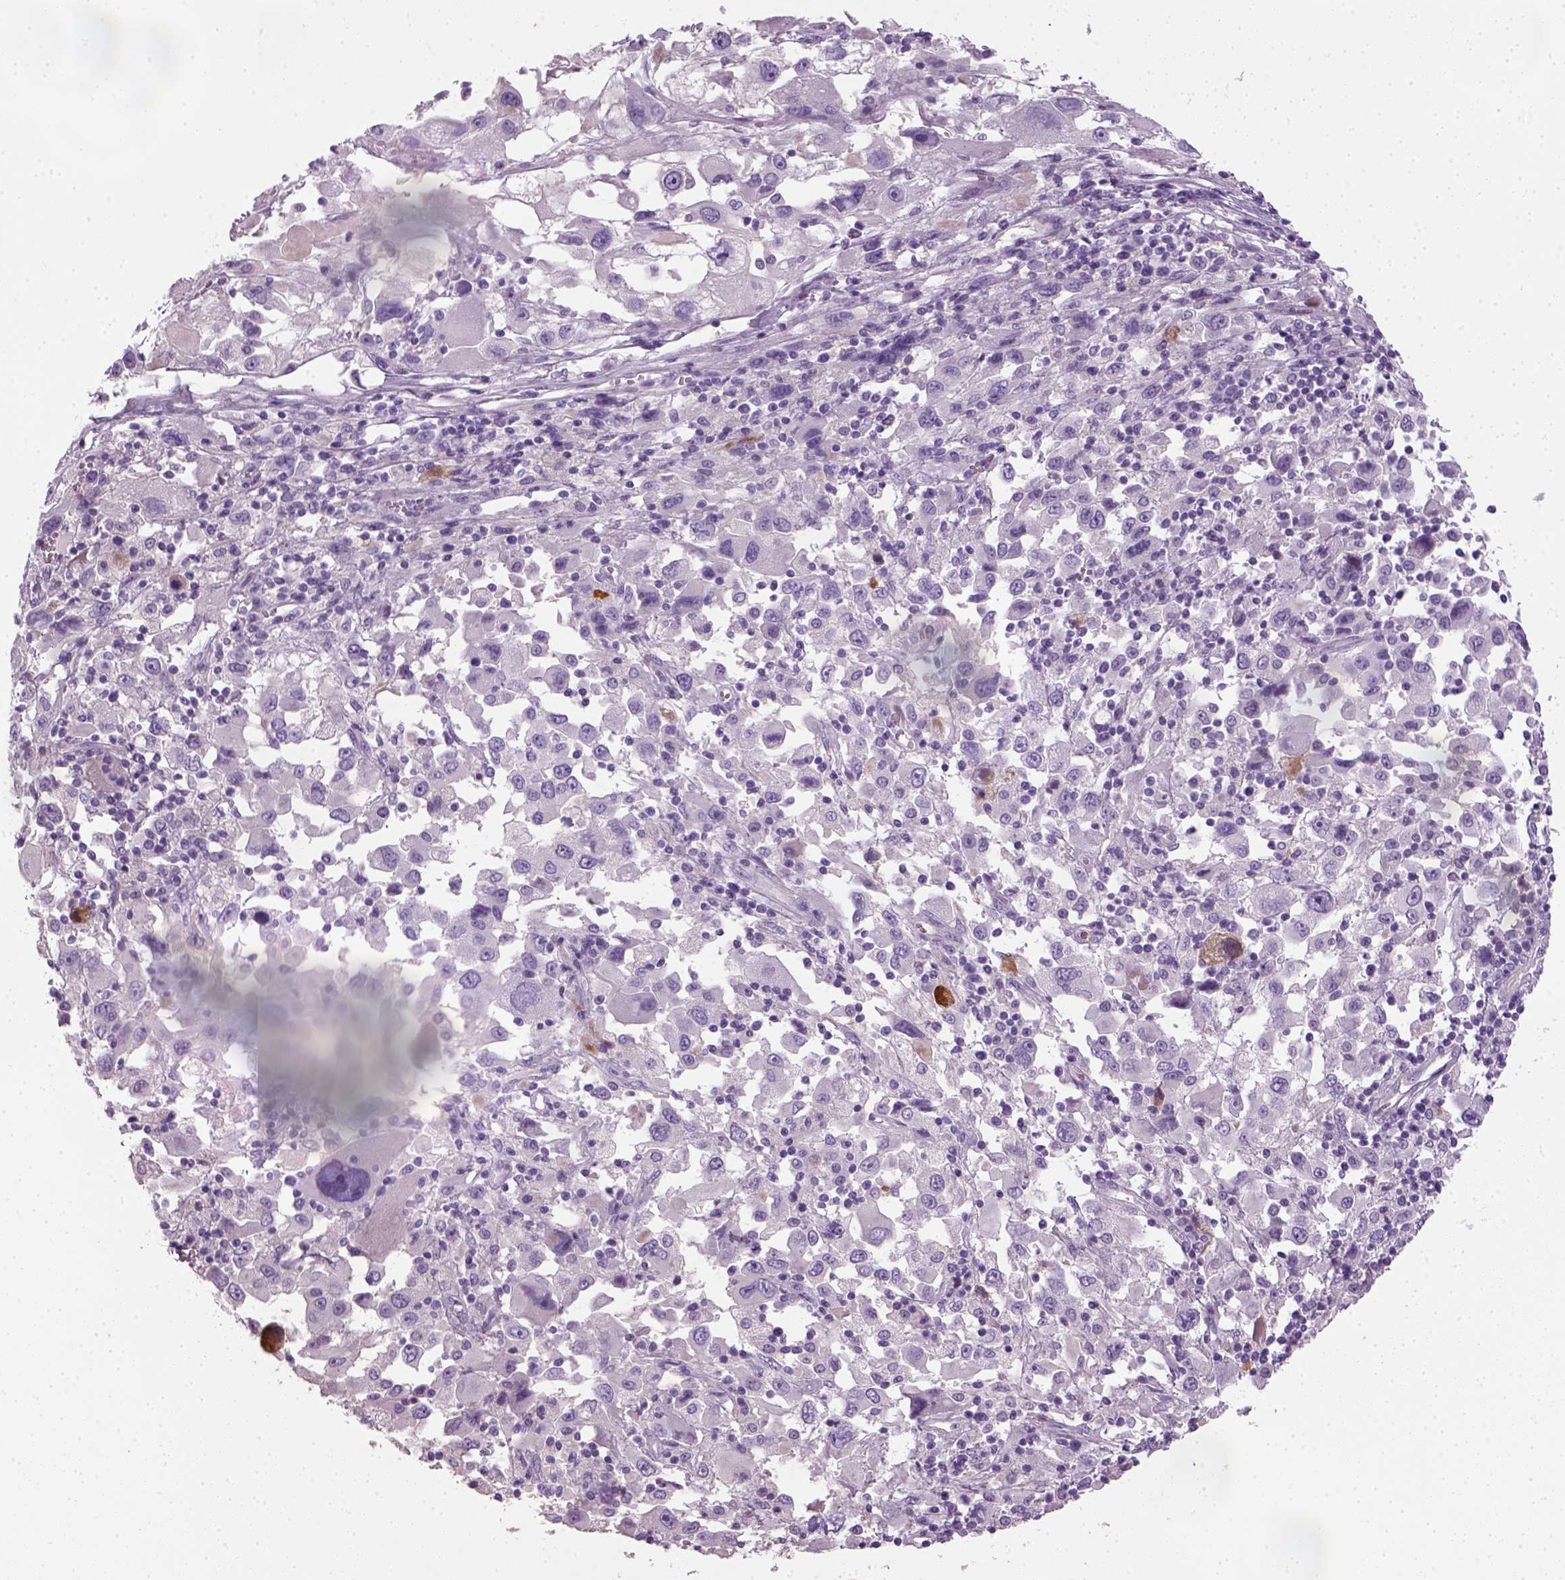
{"staining": {"intensity": "negative", "quantity": "none", "location": "none"}, "tissue": "melanoma", "cell_type": "Tumor cells", "image_type": "cancer", "snomed": [{"axis": "morphology", "description": "Malignant melanoma, Metastatic site"}, {"axis": "topography", "description": "Soft tissue"}], "caption": "Immunohistochemistry histopathology image of malignant melanoma (metastatic site) stained for a protein (brown), which shows no staining in tumor cells. (Immunohistochemistry (ihc), brightfield microscopy, high magnification).", "gene": "ELOVL3", "patient": {"sex": "male", "age": 50}}